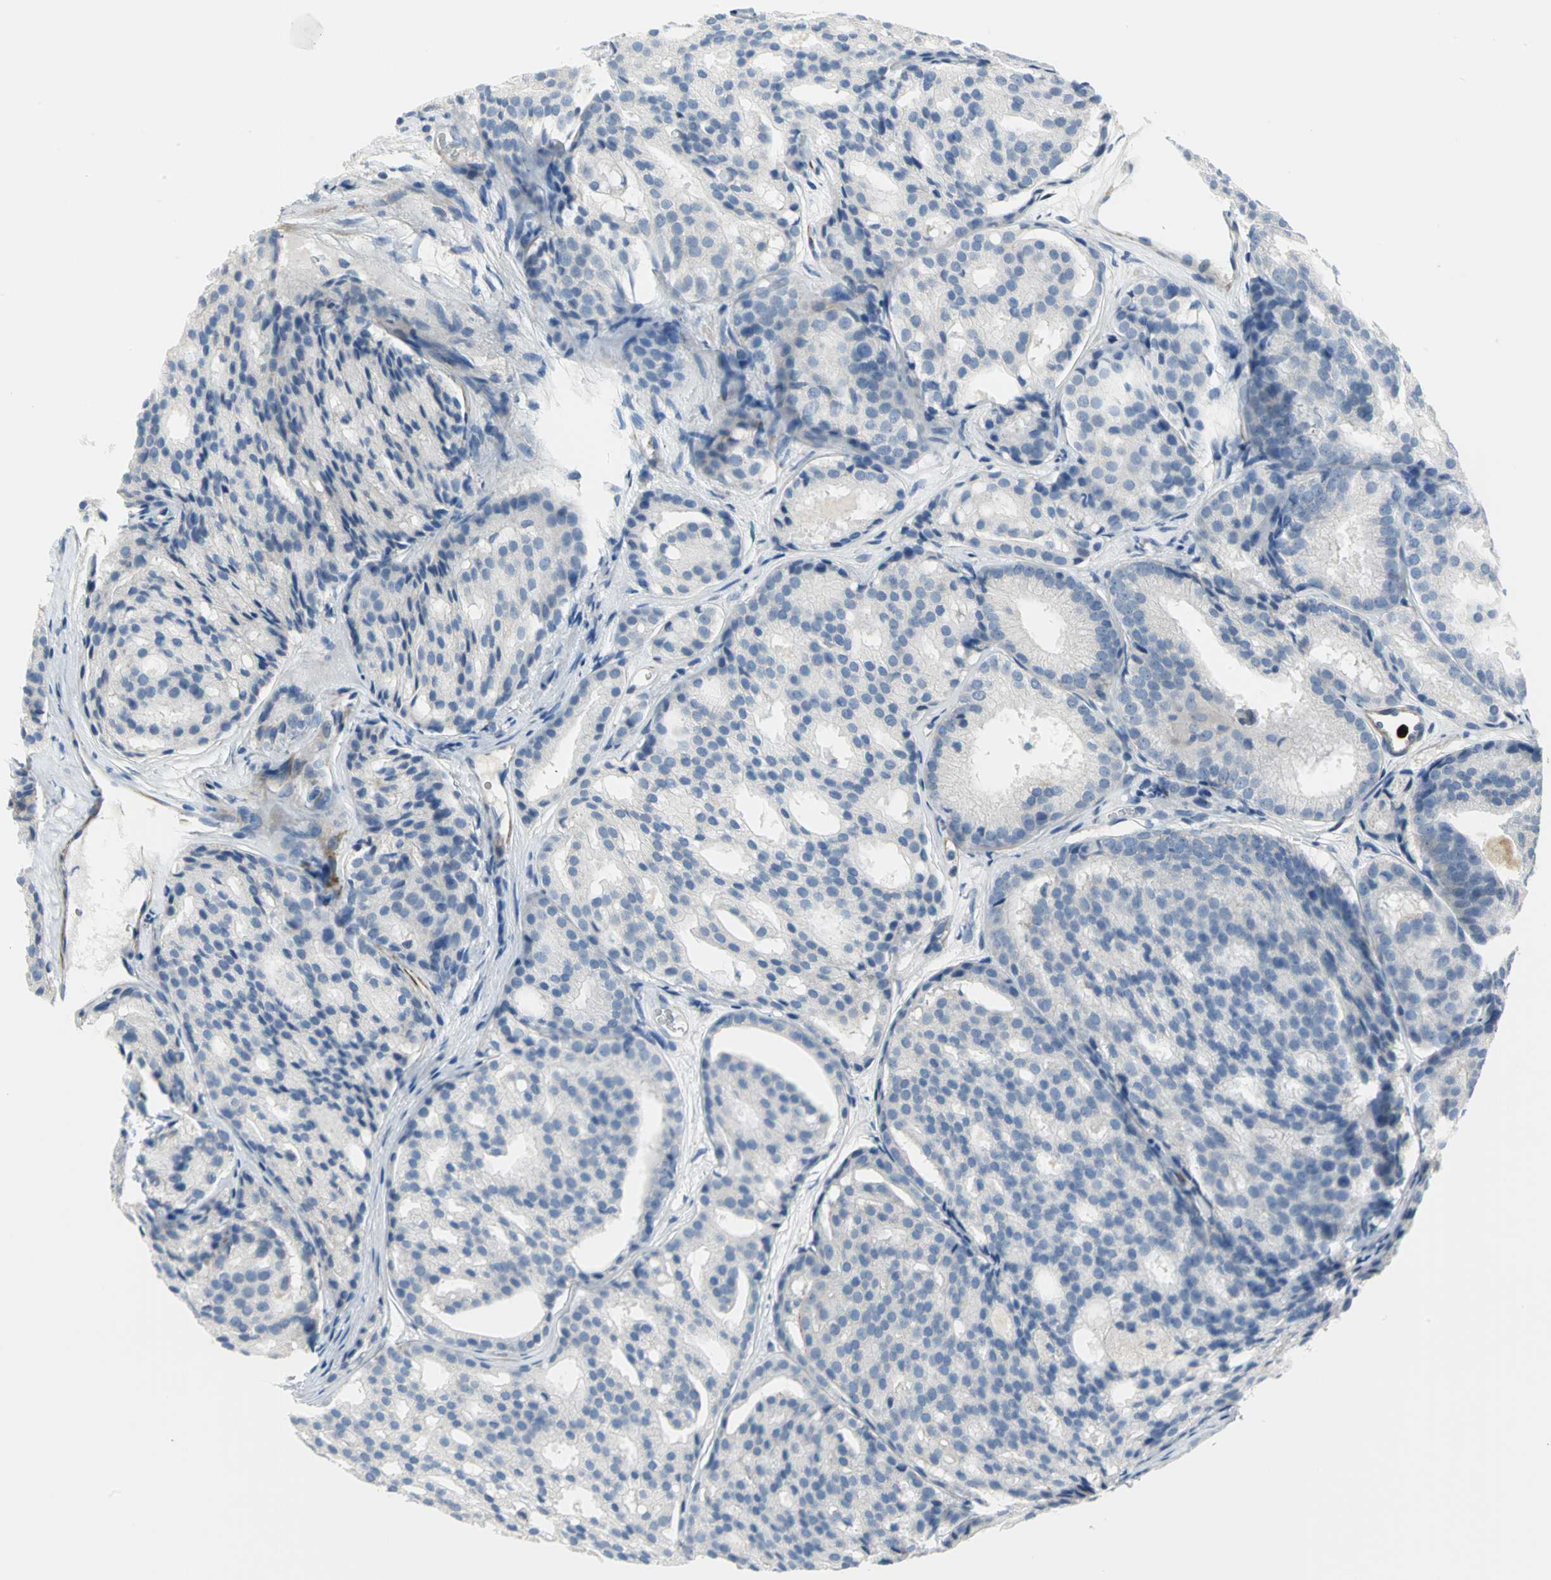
{"staining": {"intensity": "negative", "quantity": "none", "location": "none"}, "tissue": "prostate cancer", "cell_type": "Tumor cells", "image_type": "cancer", "snomed": [{"axis": "morphology", "description": "Adenocarcinoma, High grade"}, {"axis": "topography", "description": "Prostate"}], "caption": "Immunohistochemistry micrograph of human prostate cancer (high-grade adenocarcinoma) stained for a protein (brown), which shows no staining in tumor cells.", "gene": "ALOX15", "patient": {"sex": "male", "age": 64}}